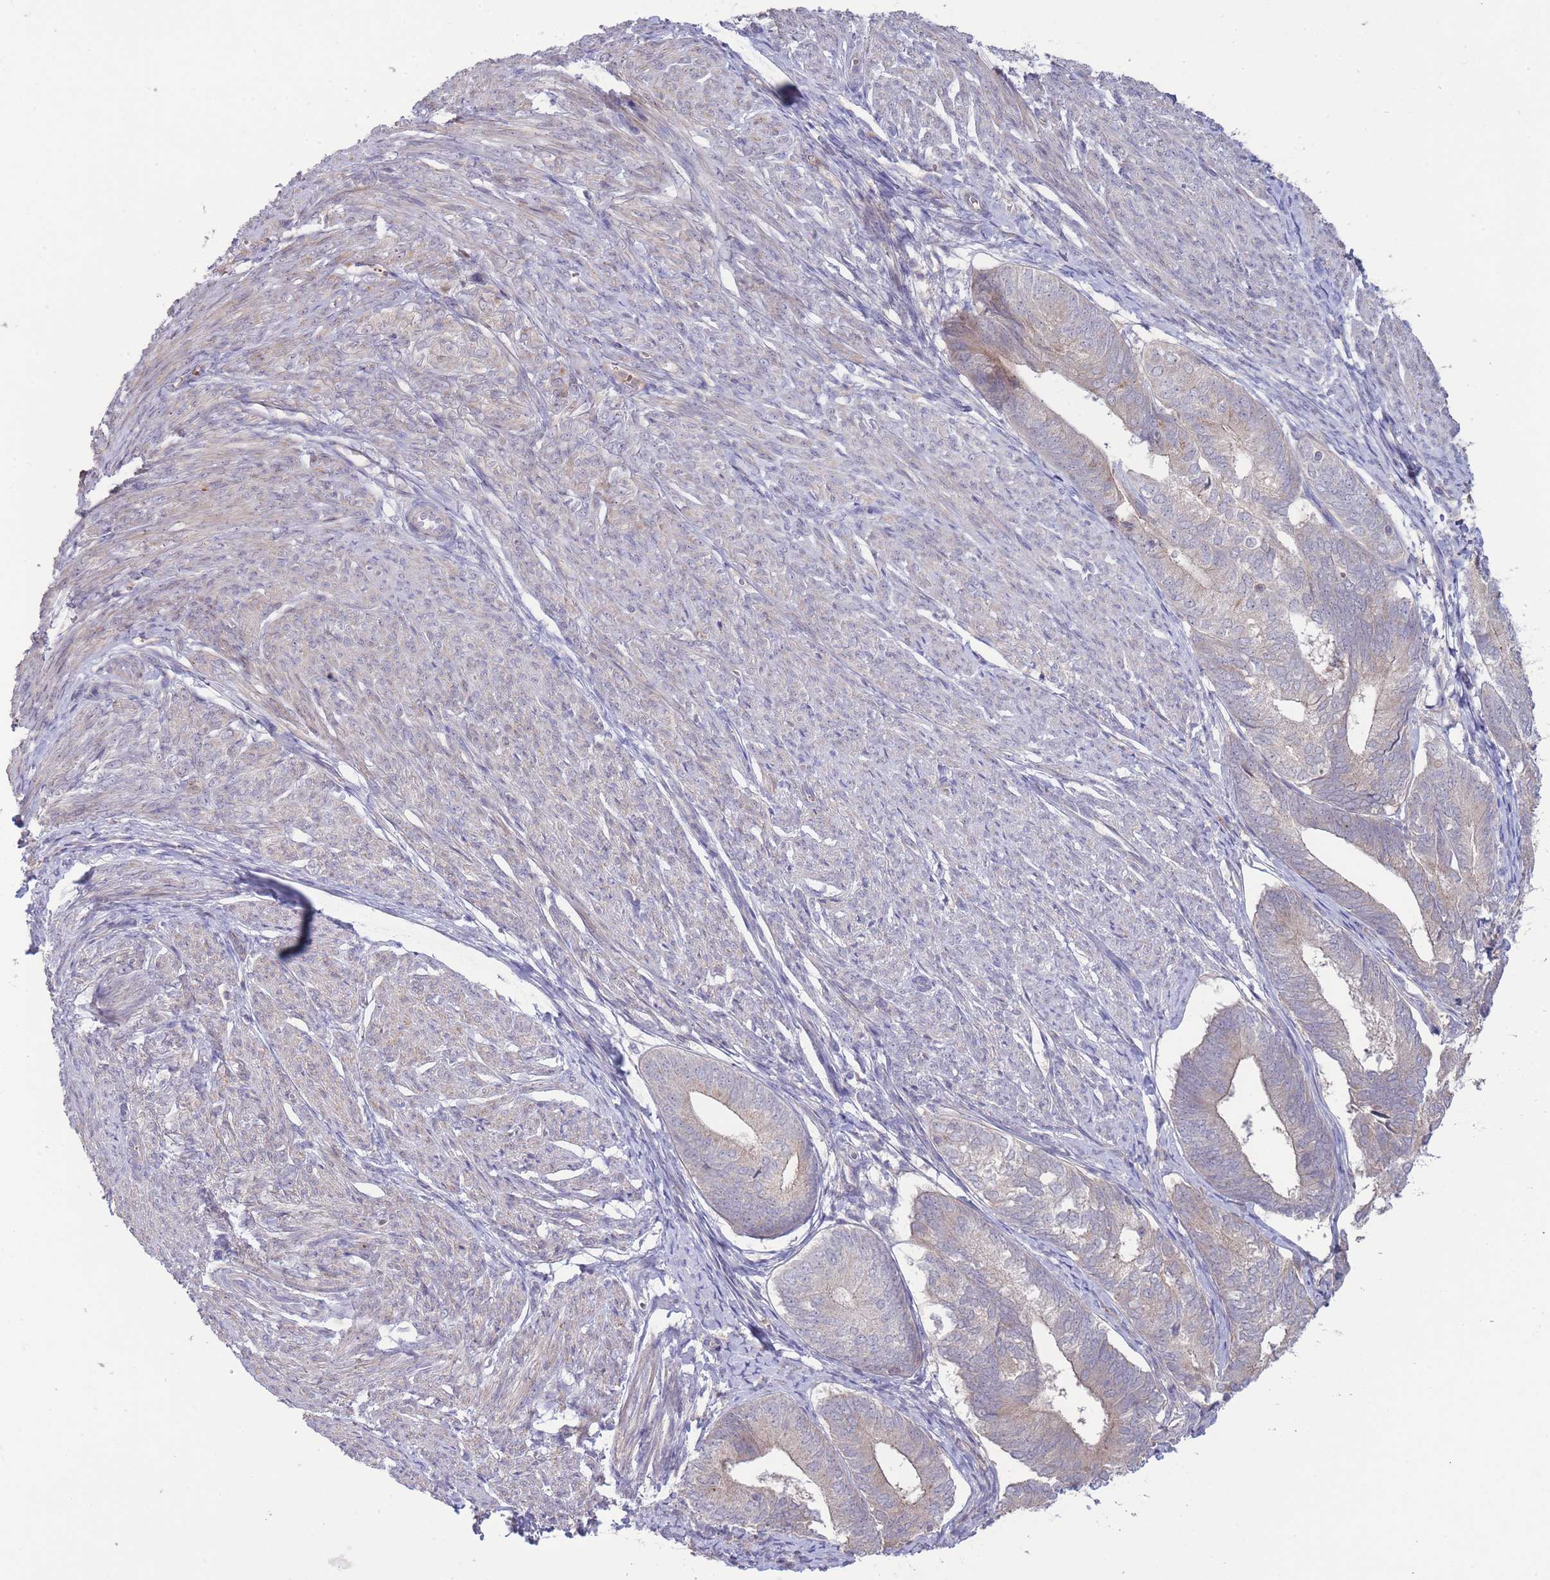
{"staining": {"intensity": "negative", "quantity": "none", "location": "none"}, "tissue": "endometrial cancer", "cell_type": "Tumor cells", "image_type": "cancer", "snomed": [{"axis": "morphology", "description": "Adenocarcinoma, NOS"}, {"axis": "topography", "description": "Endometrium"}], "caption": "Immunohistochemical staining of adenocarcinoma (endometrial) demonstrates no significant expression in tumor cells. (DAB (3,3'-diaminobenzidine) immunohistochemistry (IHC) visualized using brightfield microscopy, high magnification).", "gene": "ZNF304", "patient": {"sex": "female", "age": 87}}